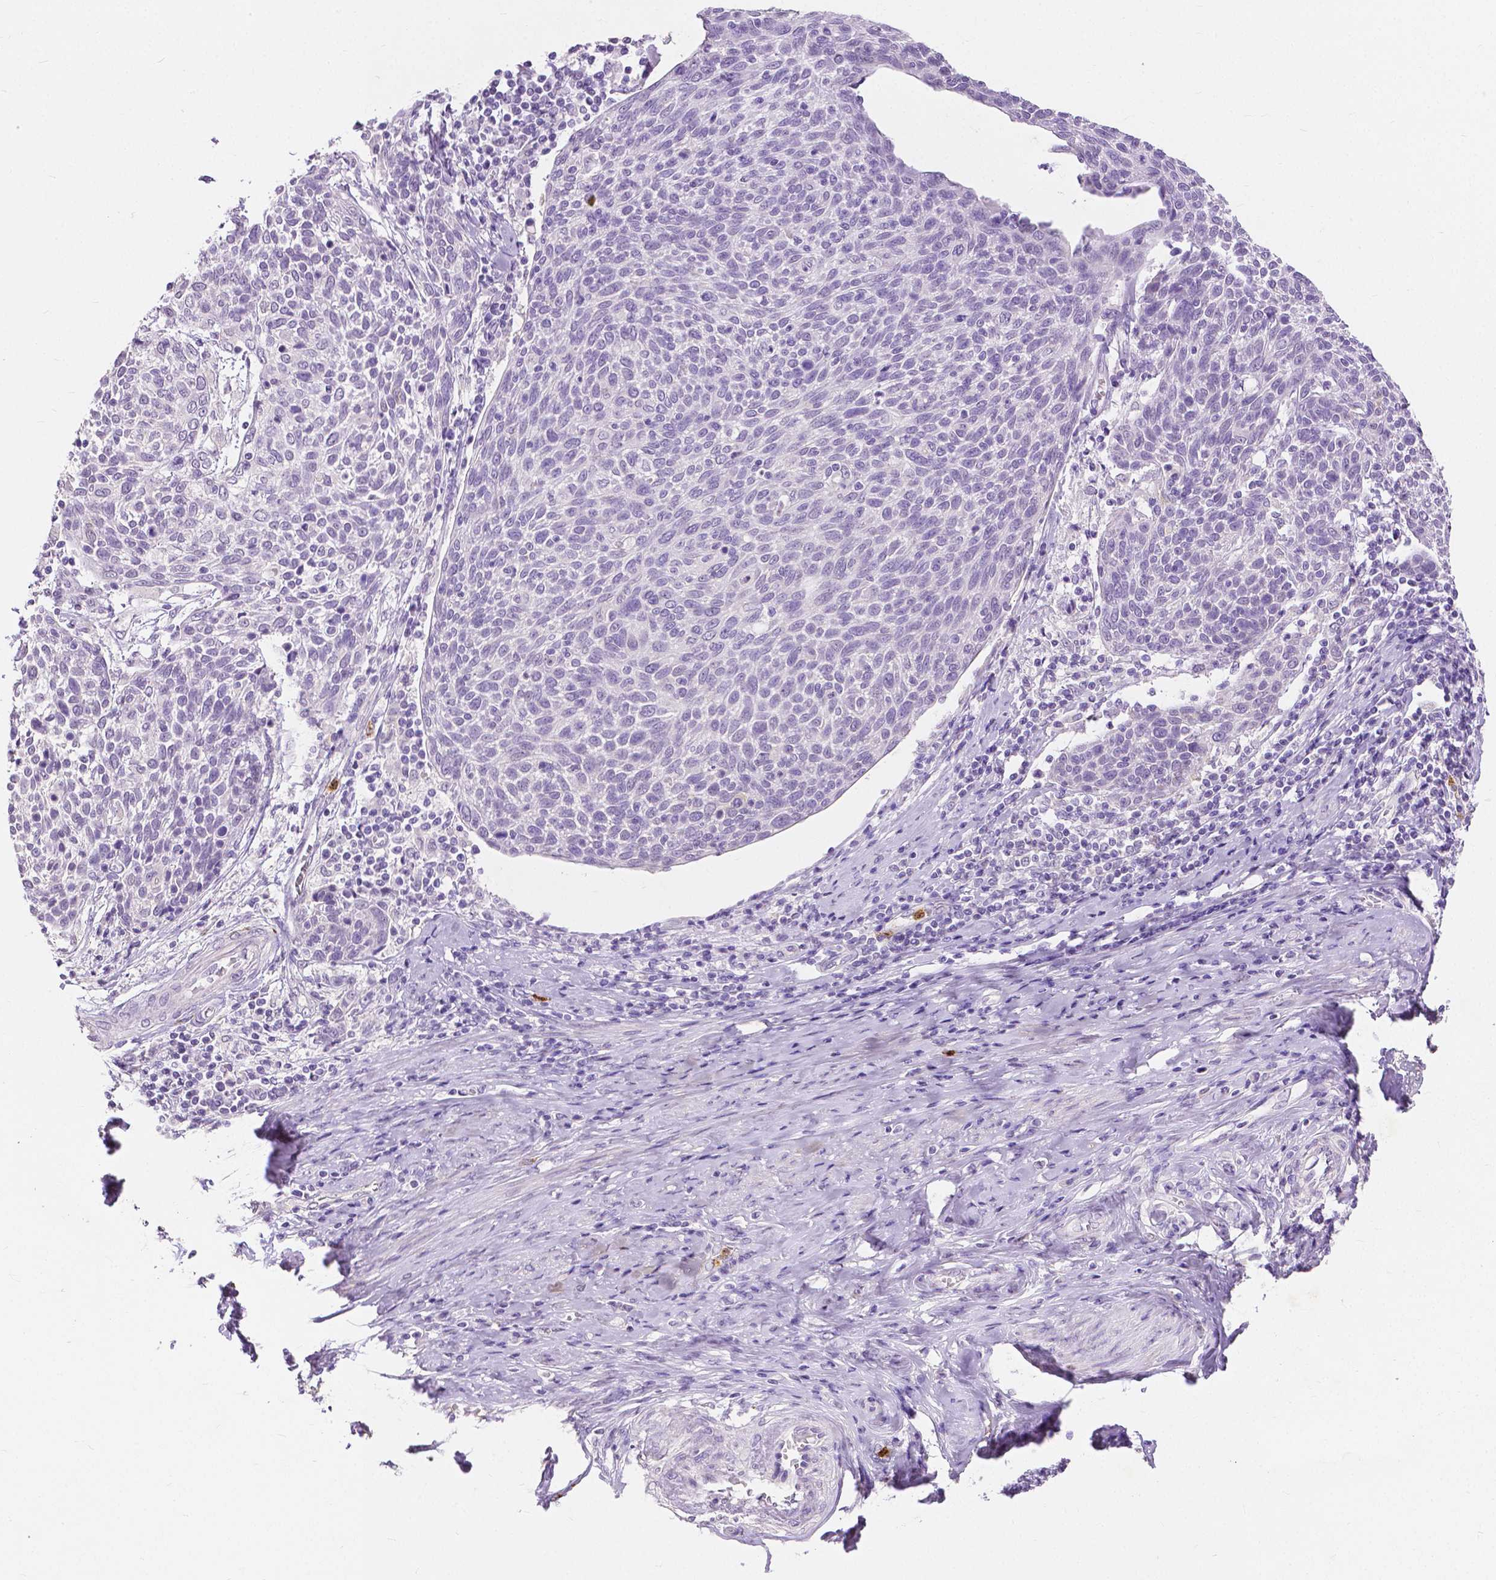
{"staining": {"intensity": "negative", "quantity": "none", "location": "none"}, "tissue": "cervical cancer", "cell_type": "Tumor cells", "image_type": "cancer", "snomed": [{"axis": "morphology", "description": "Squamous cell carcinoma, NOS"}, {"axis": "topography", "description": "Cervix"}], "caption": "Immunohistochemical staining of squamous cell carcinoma (cervical) shows no significant positivity in tumor cells.", "gene": "CXCR2", "patient": {"sex": "female", "age": 61}}